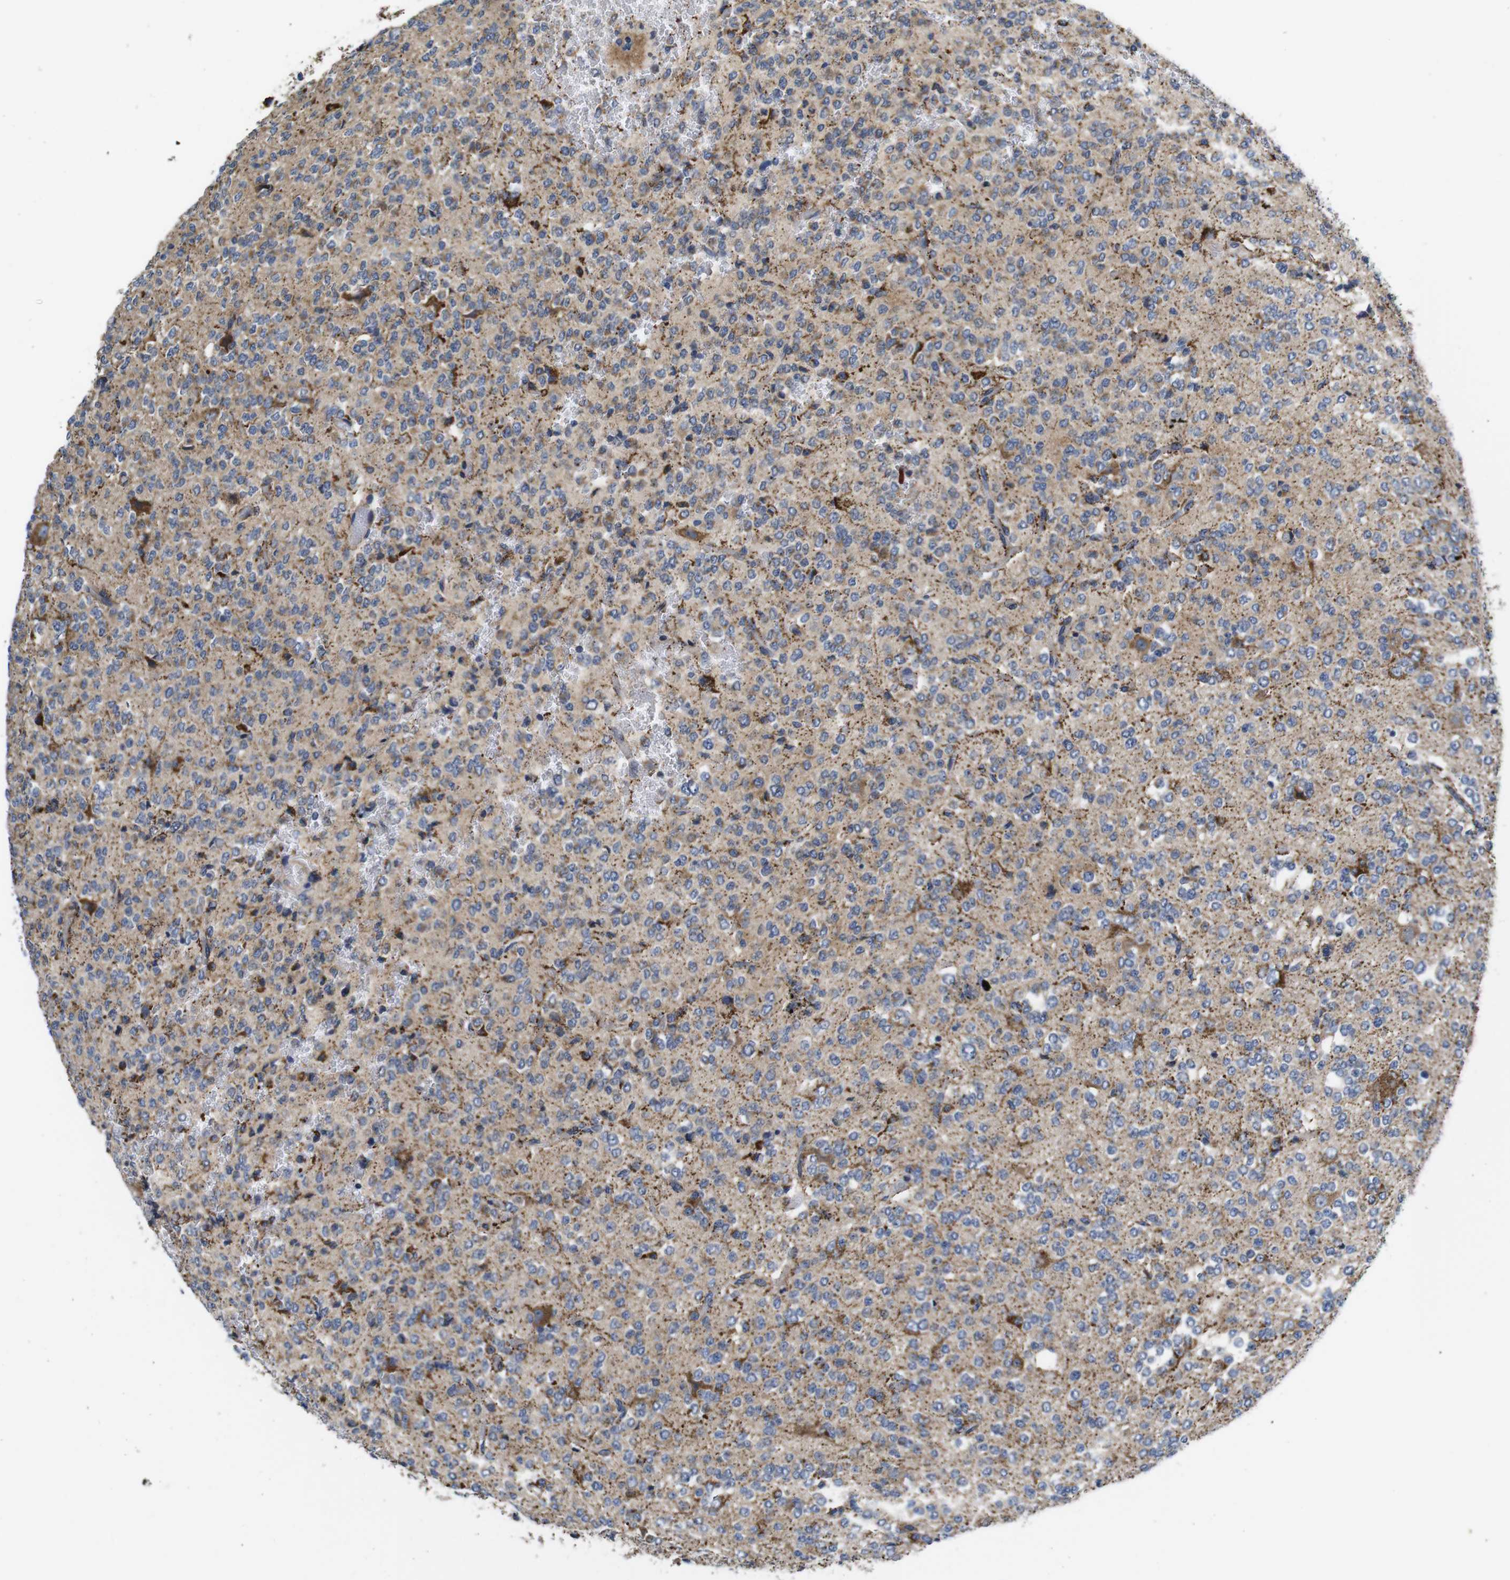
{"staining": {"intensity": "moderate", "quantity": ">75%", "location": "cytoplasmic/membranous"}, "tissue": "glioma", "cell_type": "Tumor cells", "image_type": "cancer", "snomed": [{"axis": "morphology", "description": "Glioma, malignant, Low grade"}, {"axis": "topography", "description": "Brain"}], "caption": "The image shows immunohistochemical staining of glioma. There is moderate cytoplasmic/membranous staining is present in approximately >75% of tumor cells.", "gene": "MARCHF7", "patient": {"sex": "male", "age": 38}}